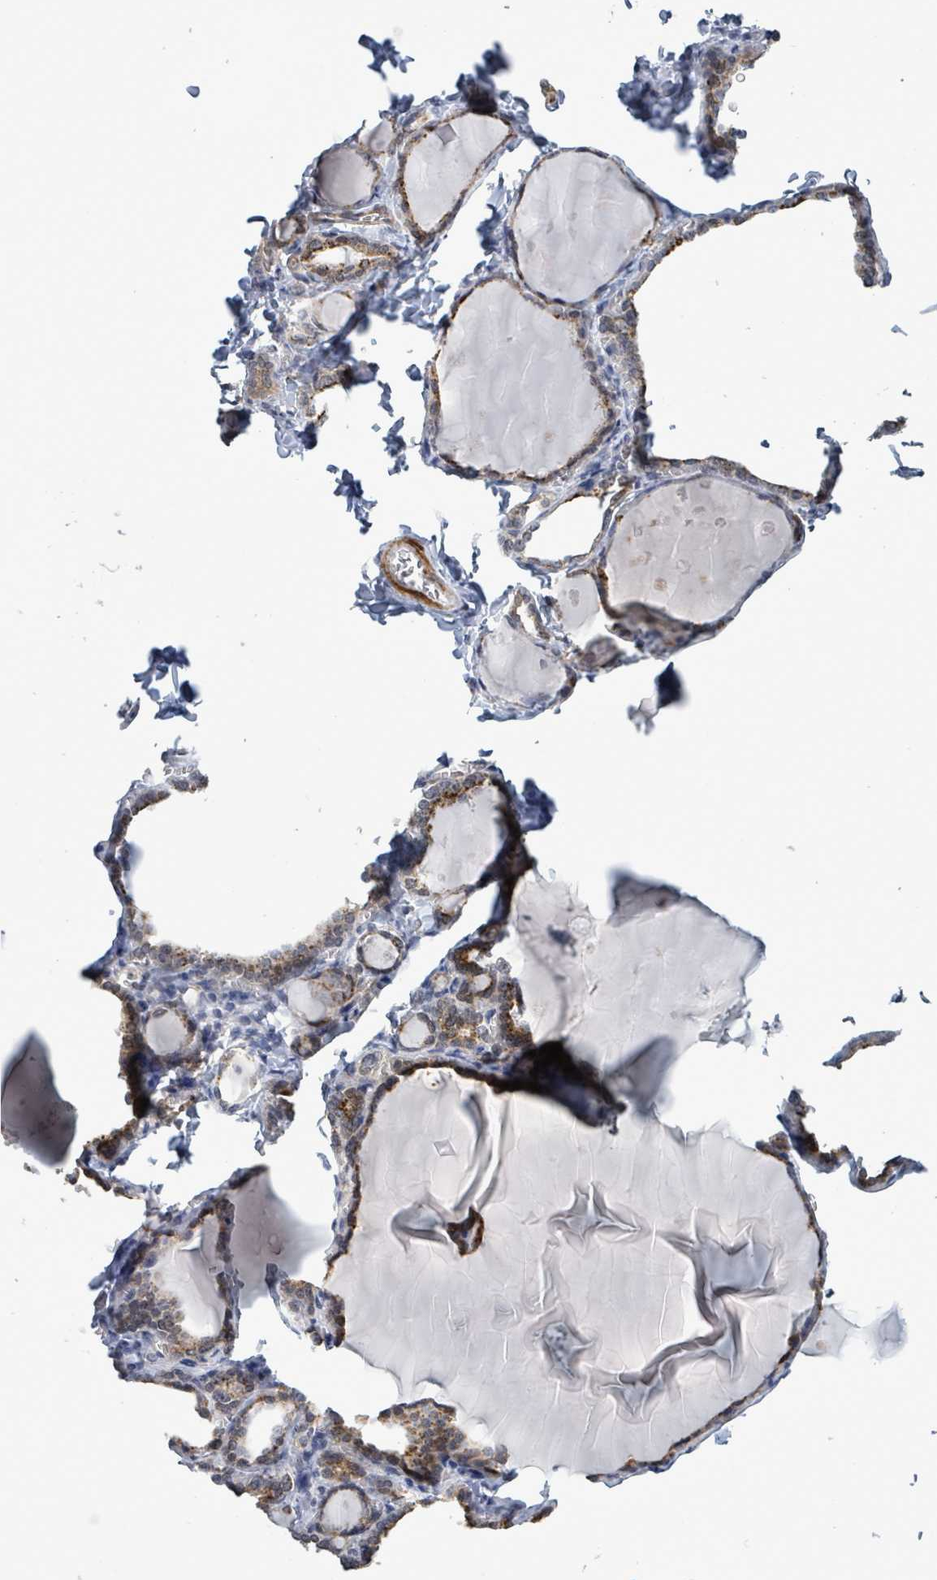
{"staining": {"intensity": "moderate", "quantity": ">75%", "location": "cytoplasmic/membranous"}, "tissue": "thyroid gland", "cell_type": "Glandular cells", "image_type": "normal", "snomed": [{"axis": "morphology", "description": "Normal tissue, NOS"}, {"axis": "topography", "description": "Thyroid gland"}], "caption": "Thyroid gland was stained to show a protein in brown. There is medium levels of moderate cytoplasmic/membranous expression in about >75% of glandular cells. (brown staining indicates protein expression, while blue staining denotes nuclei).", "gene": "AMMECR1", "patient": {"sex": "female", "age": 42}}